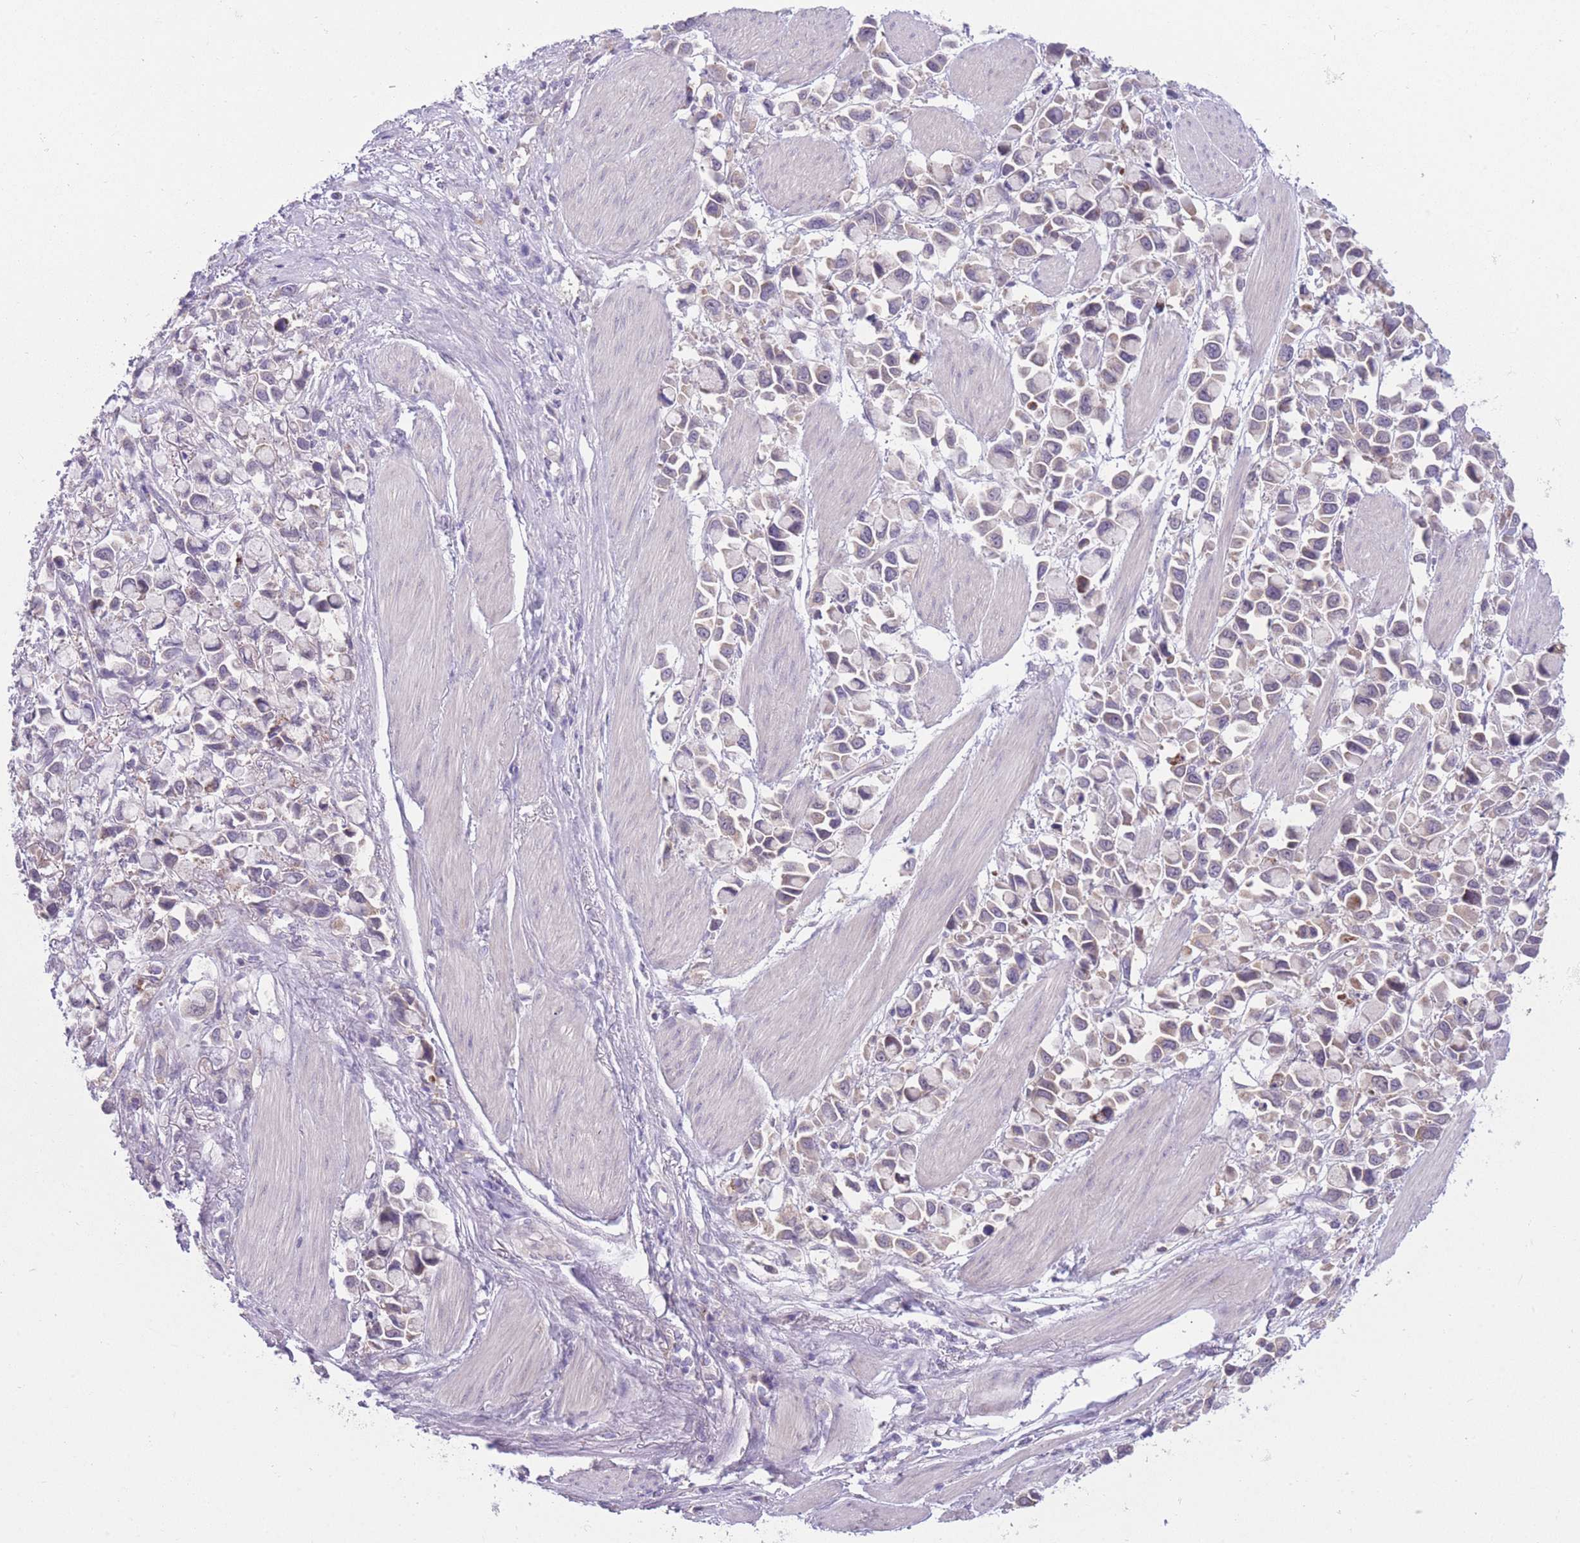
{"staining": {"intensity": "negative", "quantity": "none", "location": "none"}, "tissue": "stomach cancer", "cell_type": "Tumor cells", "image_type": "cancer", "snomed": [{"axis": "morphology", "description": "Adenocarcinoma, NOS"}, {"axis": "topography", "description": "Stomach"}], "caption": "Immunohistochemistry image of neoplastic tissue: stomach cancer (adenocarcinoma) stained with DAB reveals no significant protein expression in tumor cells.", "gene": "CCT6B", "patient": {"sex": "female", "age": 81}}